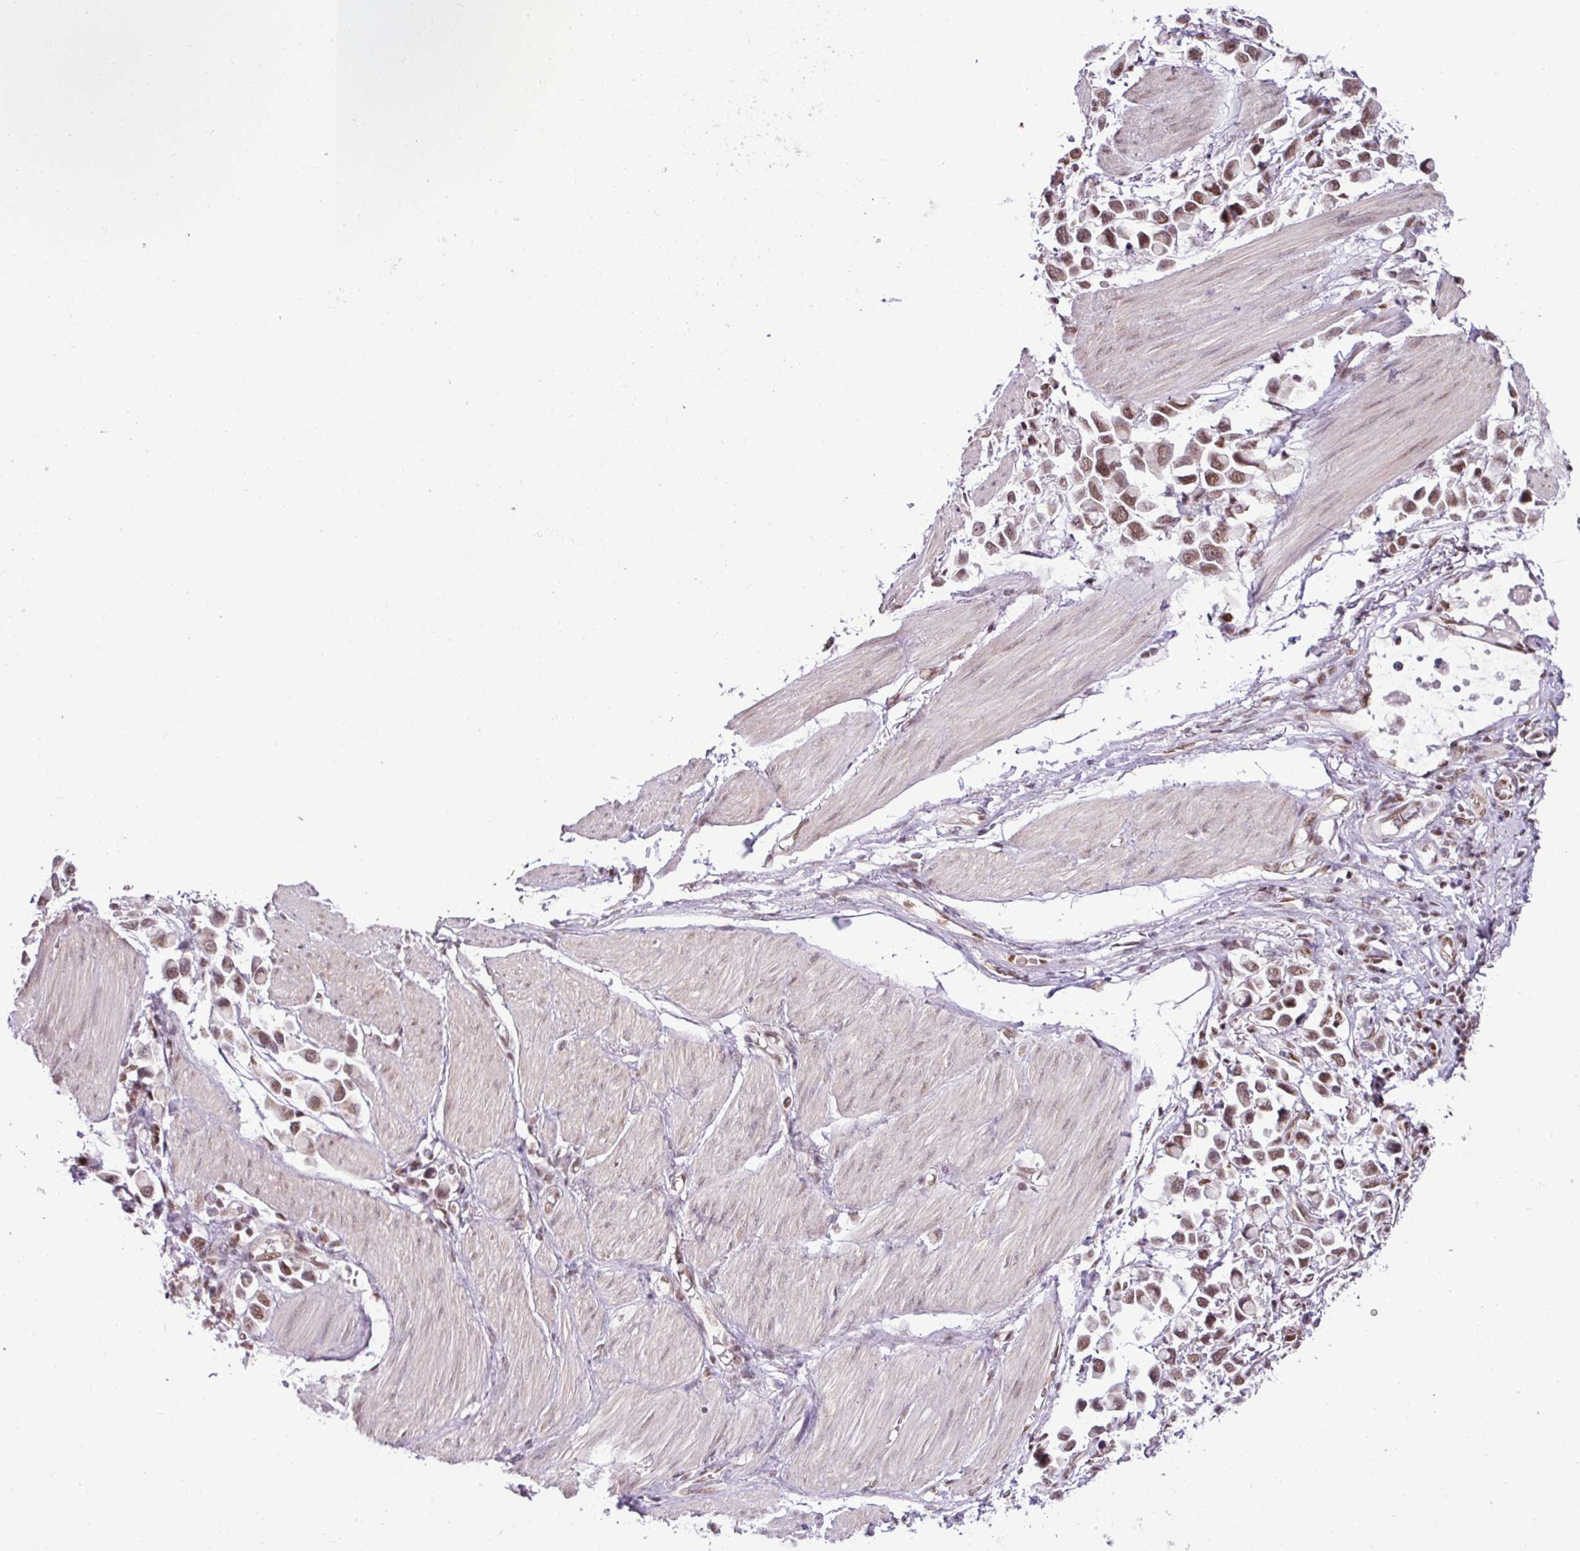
{"staining": {"intensity": "moderate", "quantity": ">75%", "location": "nuclear"}, "tissue": "stomach cancer", "cell_type": "Tumor cells", "image_type": "cancer", "snomed": [{"axis": "morphology", "description": "Adenocarcinoma, NOS"}, {"axis": "topography", "description": "Stomach"}], "caption": "Immunohistochemical staining of human stomach cancer shows medium levels of moderate nuclear protein expression in approximately >75% of tumor cells.", "gene": "PGAP4", "patient": {"sex": "female", "age": 81}}